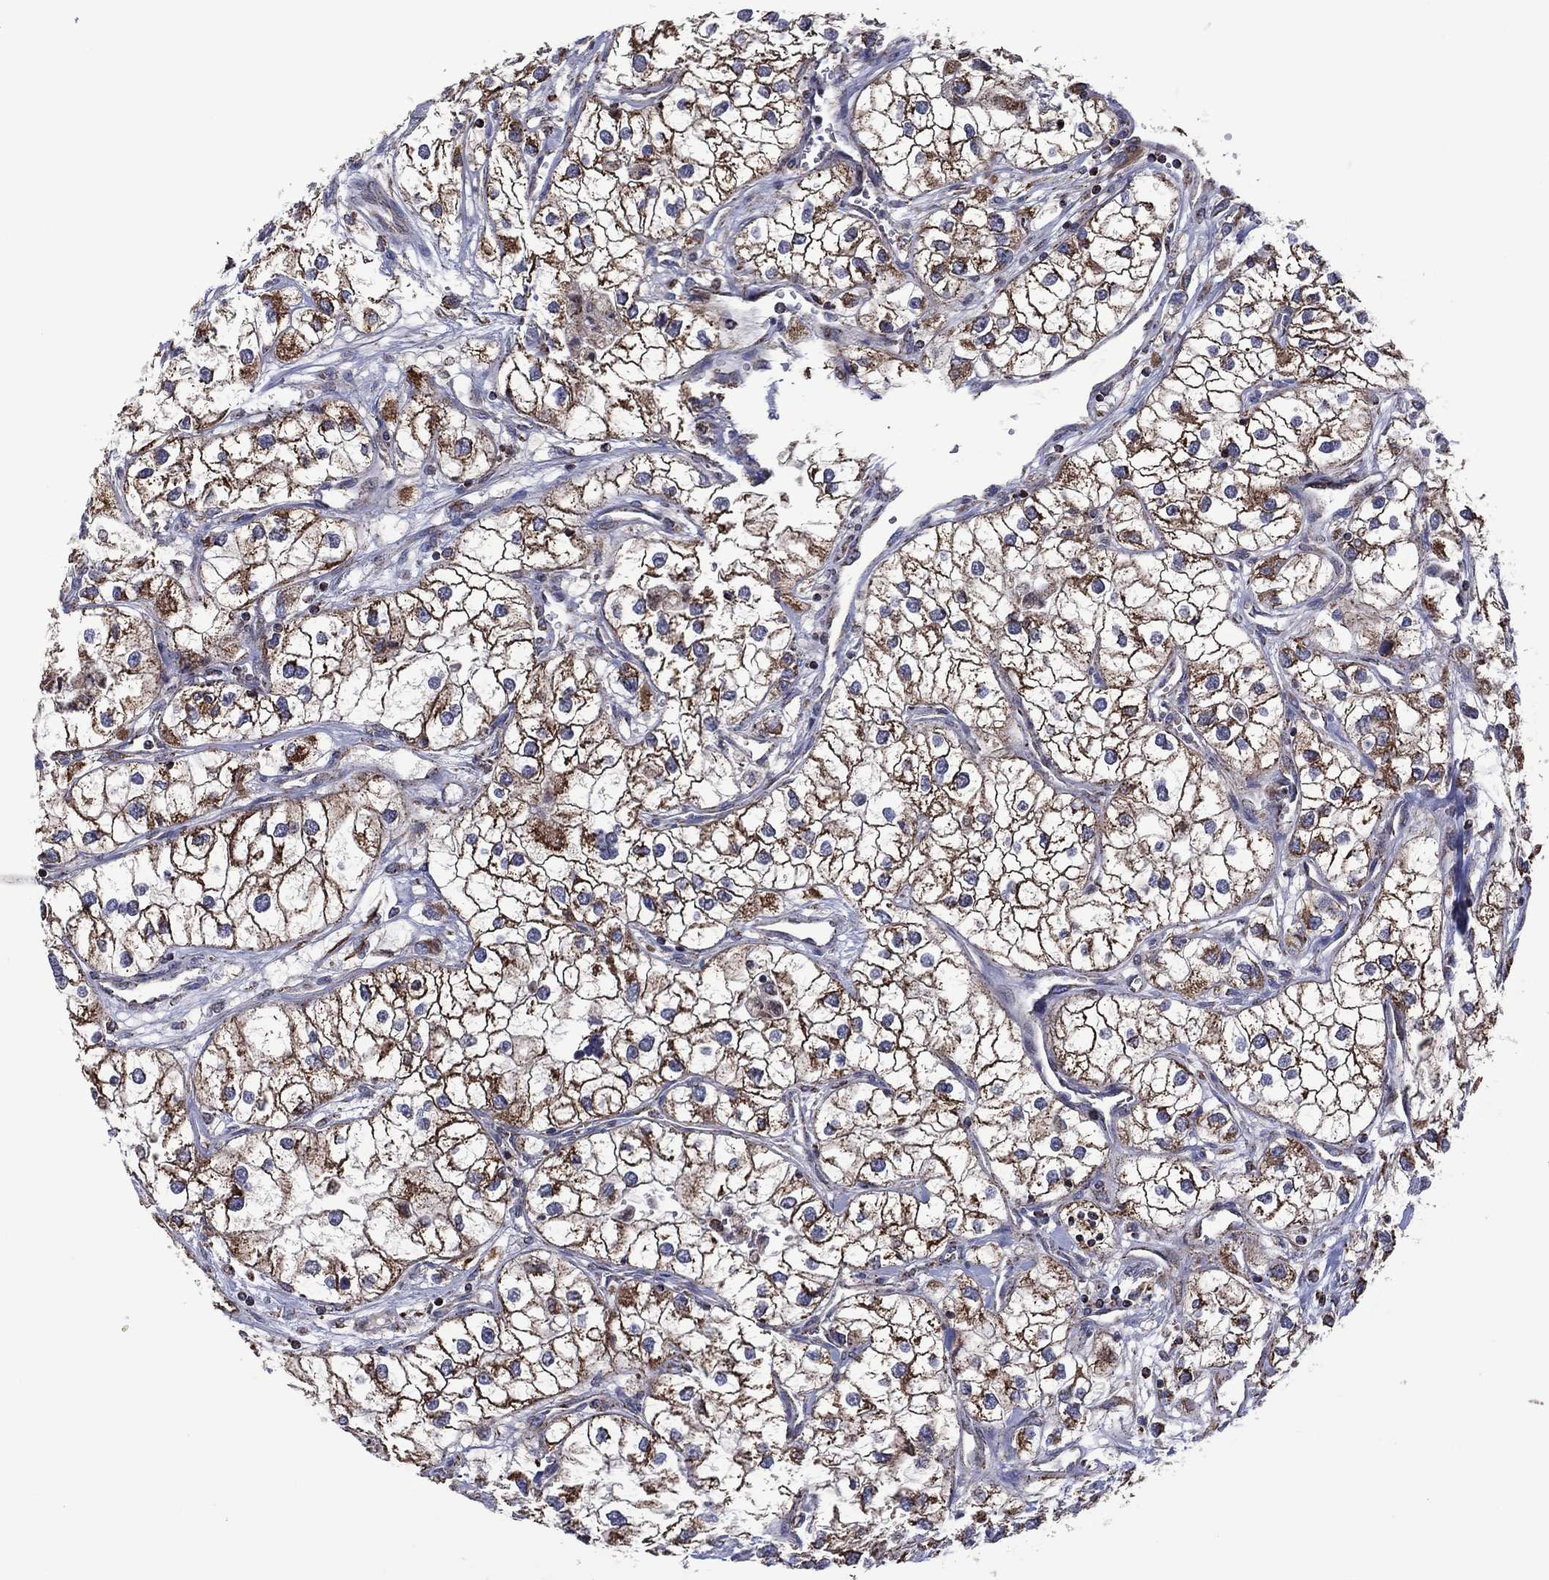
{"staining": {"intensity": "moderate", "quantity": ">75%", "location": "cytoplasmic/membranous"}, "tissue": "renal cancer", "cell_type": "Tumor cells", "image_type": "cancer", "snomed": [{"axis": "morphology", "description": "Adenocarcinoma, NOS"}, {"axis": "topography", "description": "Kidney"}], "caption": "Tumor cells show medium levels of moderate cytoplasmic/membranous positivity in about >75% of cells in renal cancer (adenocarcinoma).", "gene": "PIDD1", "patient": {"sex": "male", "age": 59}}